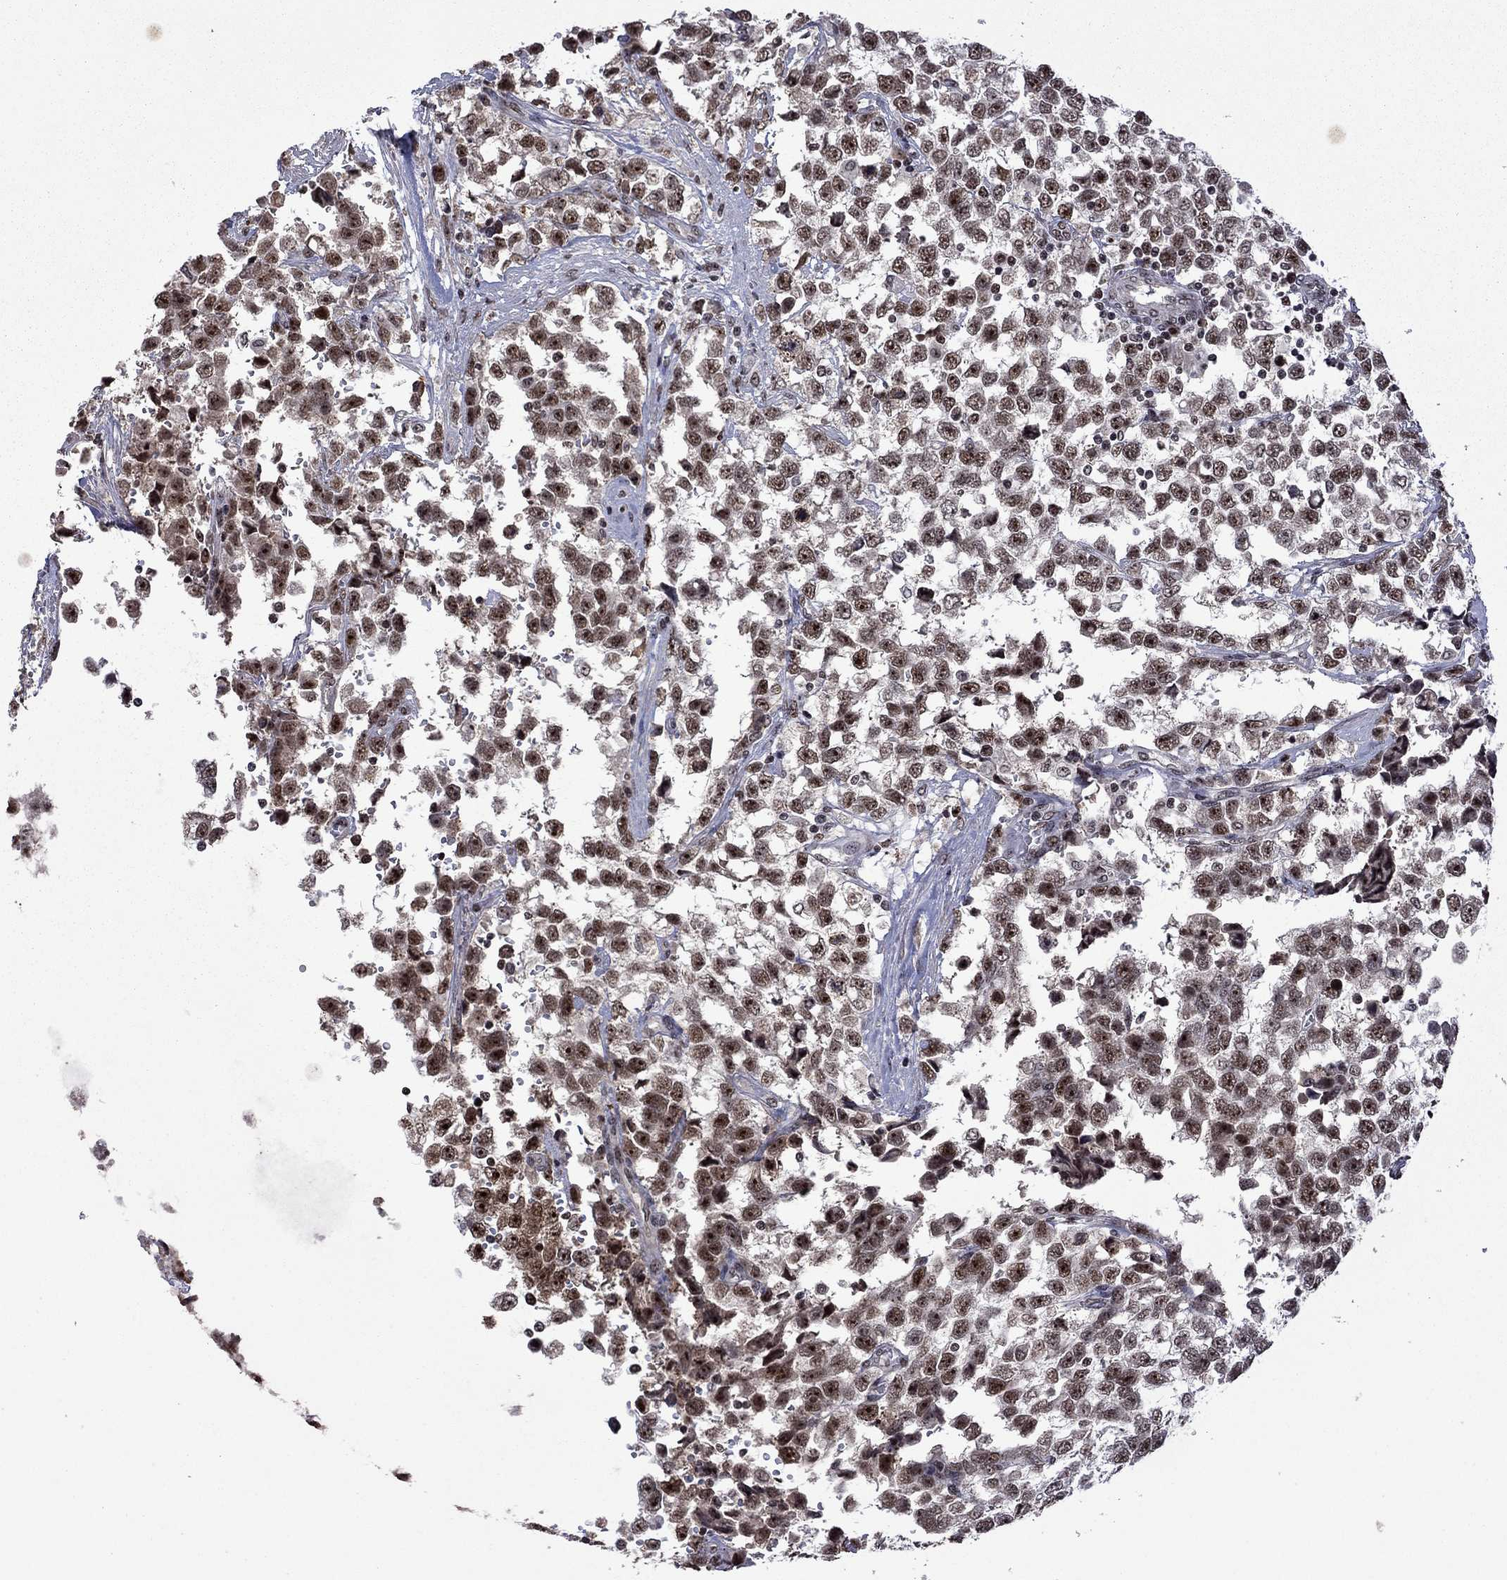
{"staining": {"intensity": "moderate", "quantity": ">75%", "location": "nuclear"}, "tissue": "testis cancer", "cell_type": "Tumor cells", "image_type": "cancer", "snomed": [{"axis": "morphology", "description": "Seminoma, NOS"}, {"axis": "topography", "description": "Testis"}], "caption": "Moderate nuclear positivity is identified in approximately >75% of tumor cells in testis seminoma.", "gene": "SPOUT1", "patient": {"sex": "male", "age": 34}}